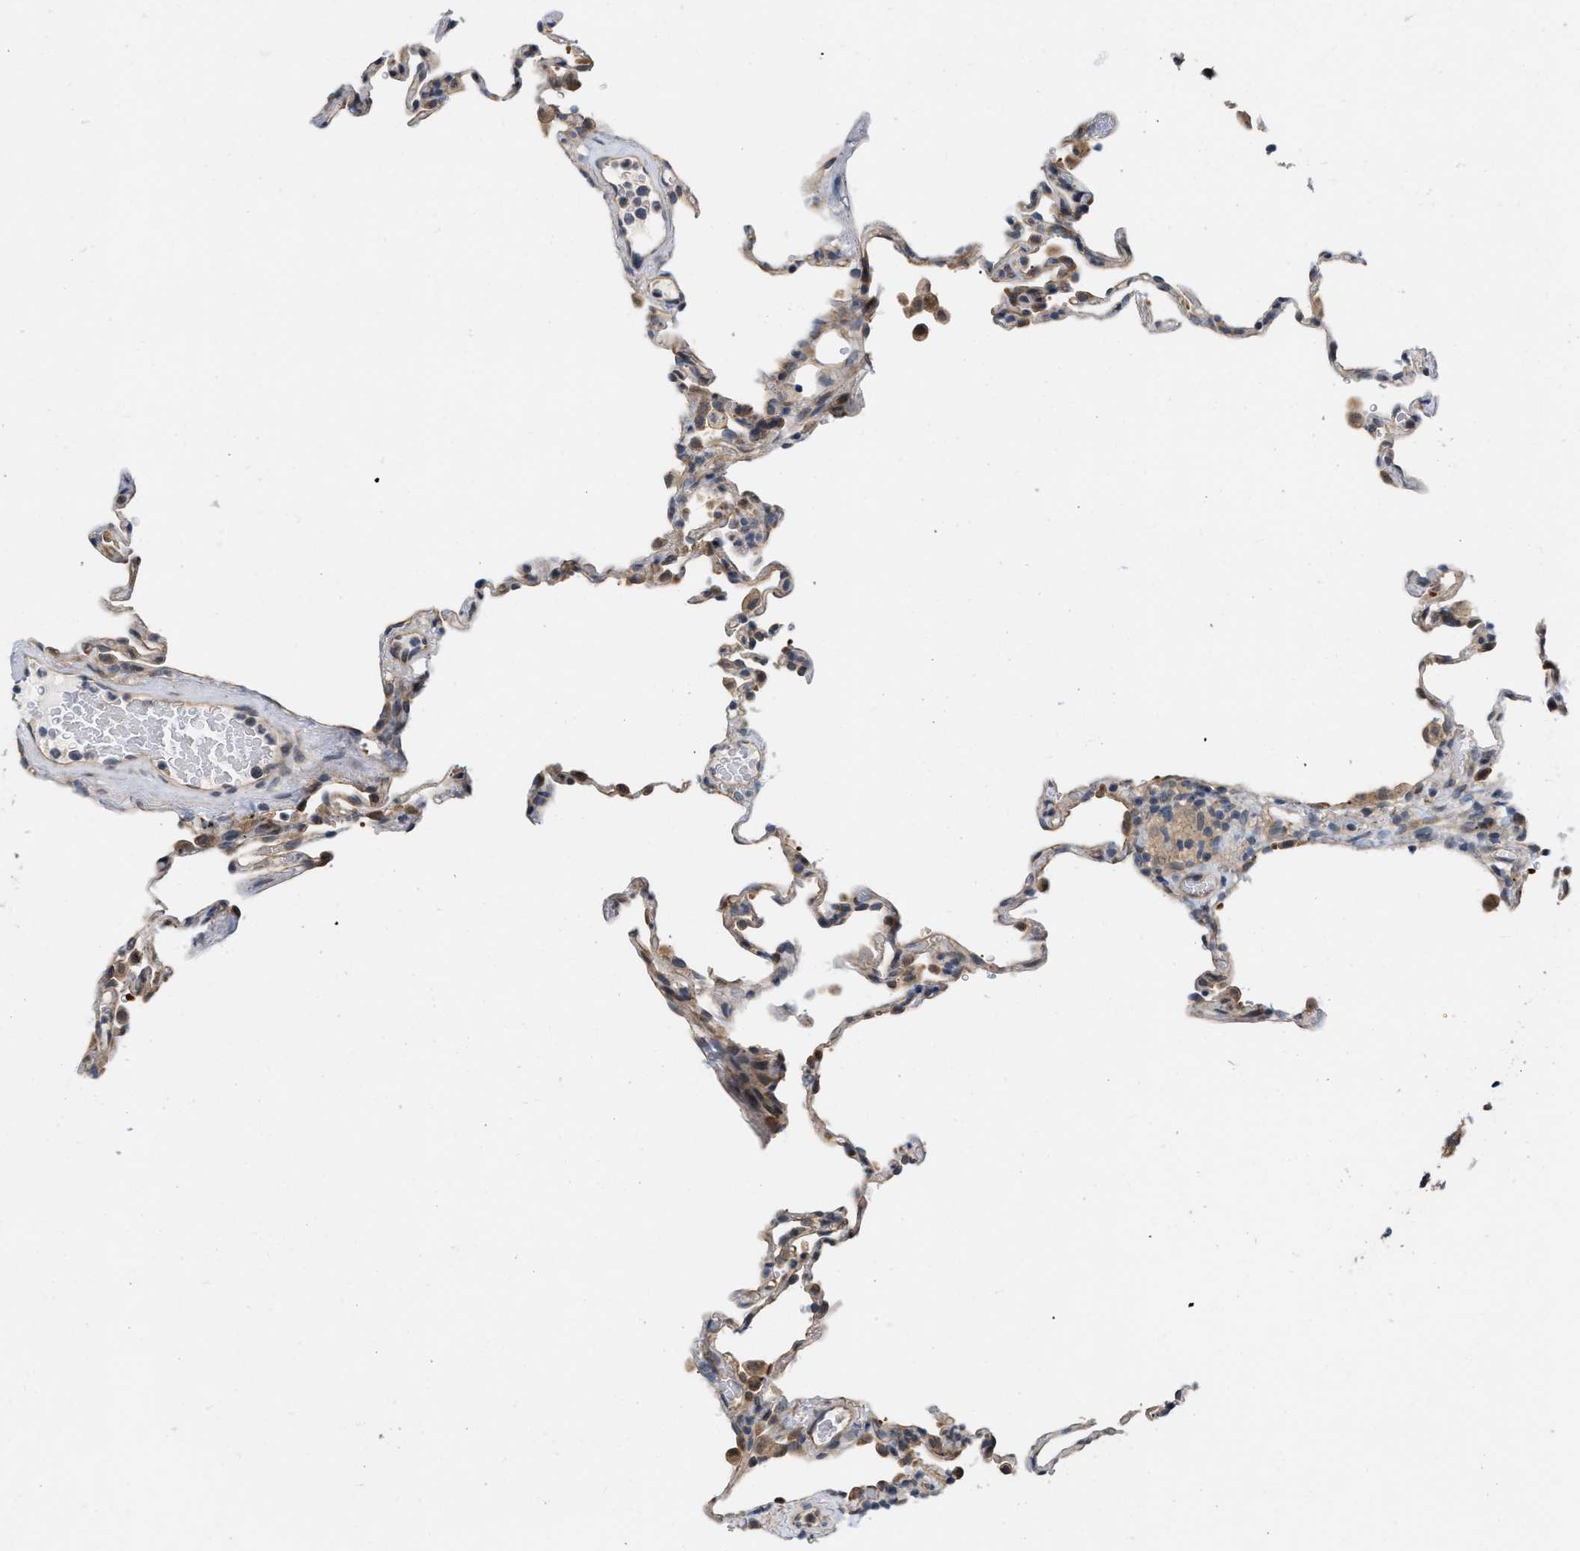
{"staining": {"intensity": "negative", "quantity": "none", "location": "none"}, "tissue": "lung", "cell_type": "Alveolar cells", "image_type": "normal", "snomed": [{"axis": "morphology", "description": "Normal tissue, NOS"}, {"axis": "topography", "description": "Lung"}], "caption": "A micrograph of lung stained for a protein exhibits no brown staining in alveolar cells. Brightfield microscopy of immunohistochemistry stained with DAB (brown) and hematoxylin (blue), captured at high magnification.", "gene": "CSNK1A1", "patient": {"sex": "male", "age": 59}}